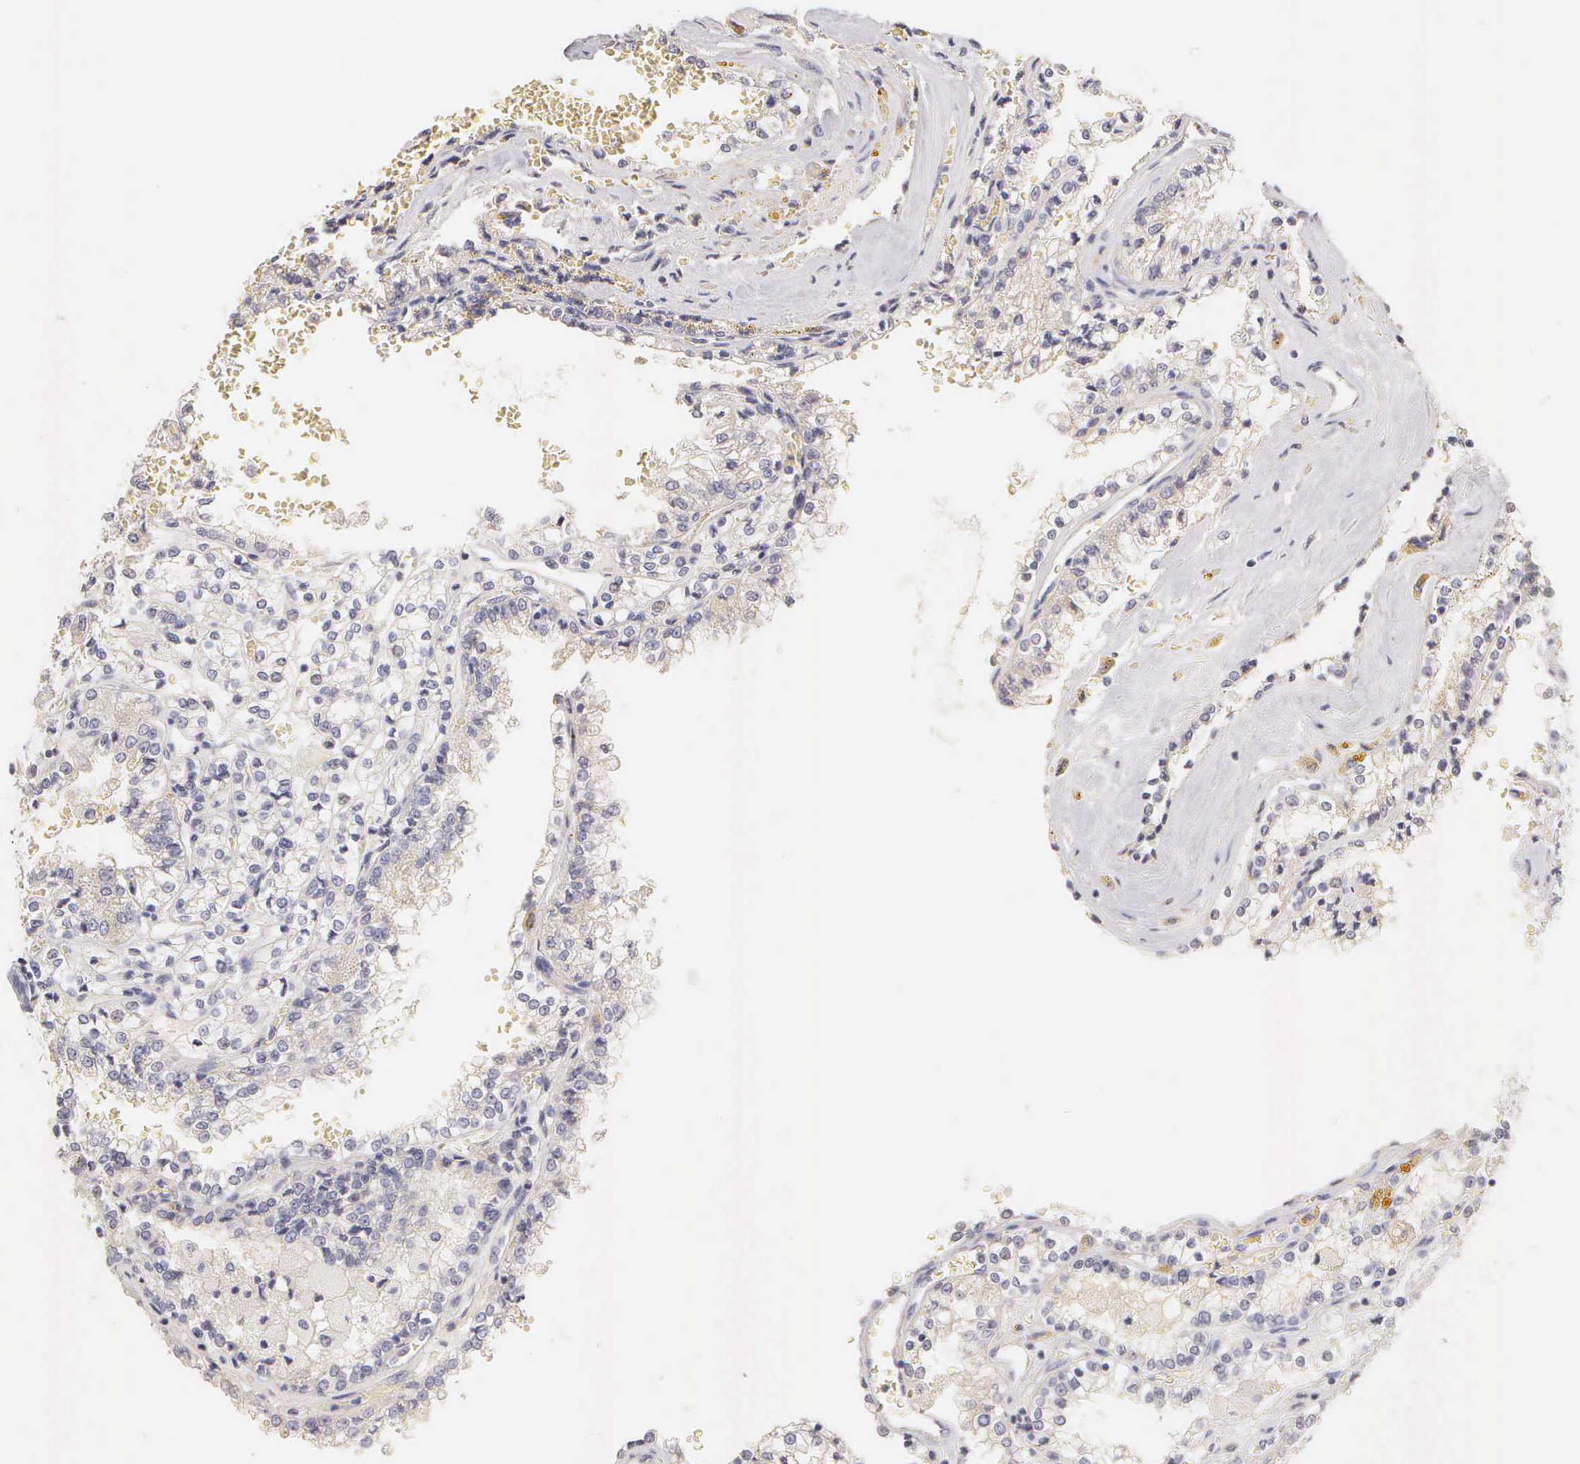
{"staining": {"intensity": "negative", "quantity": "none", "location": "none"}, "tissue": "renal cancer", "cell_type": "Tumor cells", "image_type": "cancer", "snomed": [{"axis": "morphology", "description": "Adenocarcinoma, NOS"}, {"axis": "topography", "description": "Kidney"}], "caption": "IHC histopathology image of renal cancer stained for a protein (brown), which demonstrates no expression in tumor cells.", "gene": "ESR1", "patient": {"sex": "female", "age": 56}}